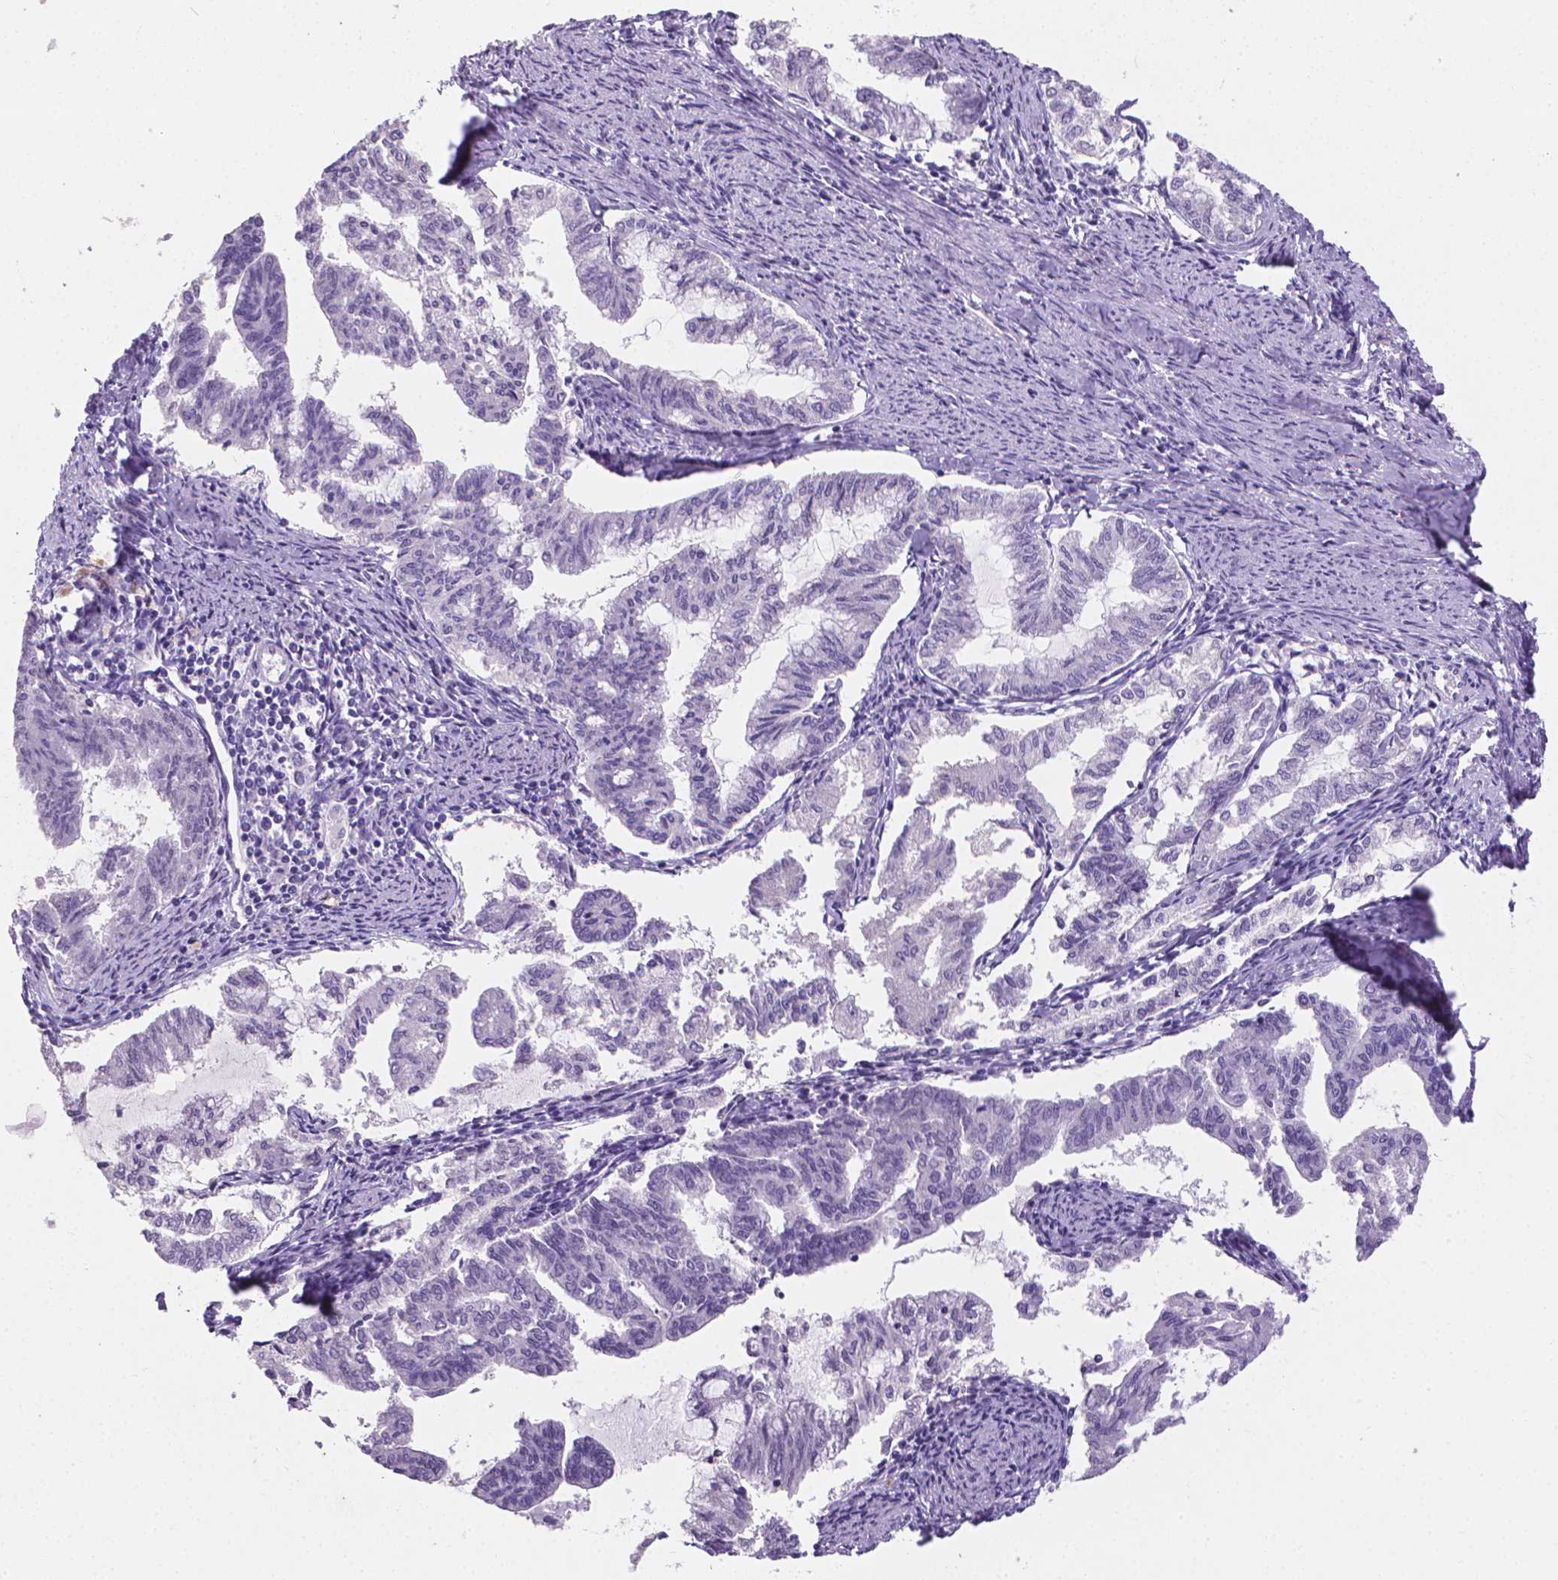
{"staining": {"intensity": "negative", "quantity": "none", "location": "none"}, "tissue": "endometrial cancer", "cell_type": "Tumor cells", "image_type": "cancer", "snomed": [{"axis": "morphology", "description": "Adenocarcinoma, NOS"}, {"axis": "topography", "description": "Endometrium"}], "caption": "A photomicrograph of human endometrial cancer (adenocarcinoma) is negative for staining in tumor cells.", "gene": "XPNPEP2", "patient": {"sex": "female", "age": 79}}